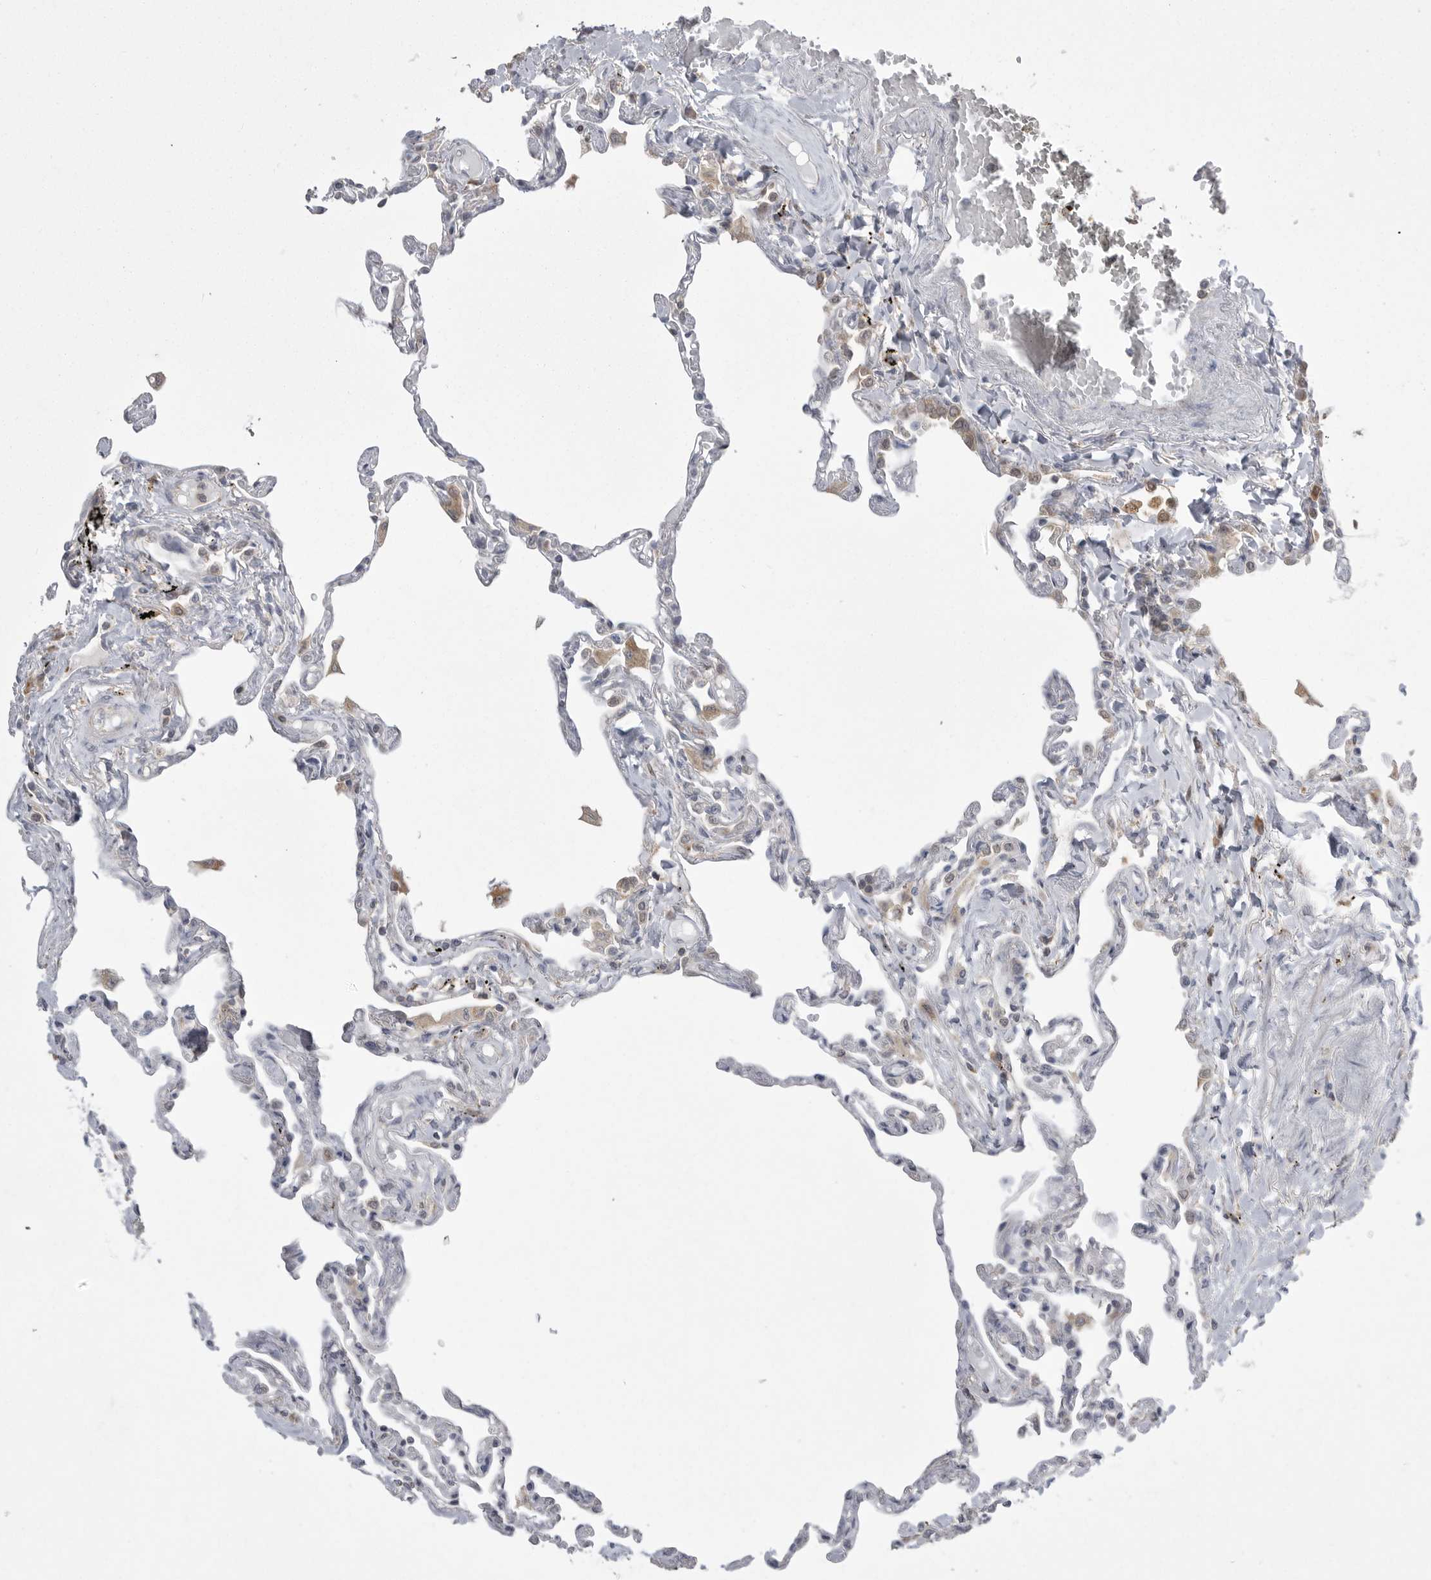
{"staining": {"intensity": "moderate", "quantity": "<25%", "location": "cytoplasmic/membranous"}, "tissue": "lung", "cell_type": "Alveolar cells", "image_type": "normal", "snomed": [{"axis": "morphology", "description": "Normal tissue, NOS"}, {"axis": "topography", "description": "Lung"}], "caption": "Immunohistochemical staining of normal human lung displays moderate cytoplasmic/membranous protein positivity in approximately <25% of alveolar cells.", "gene": "KYAT3", "patient": {"sex": "female", "age": 67}}